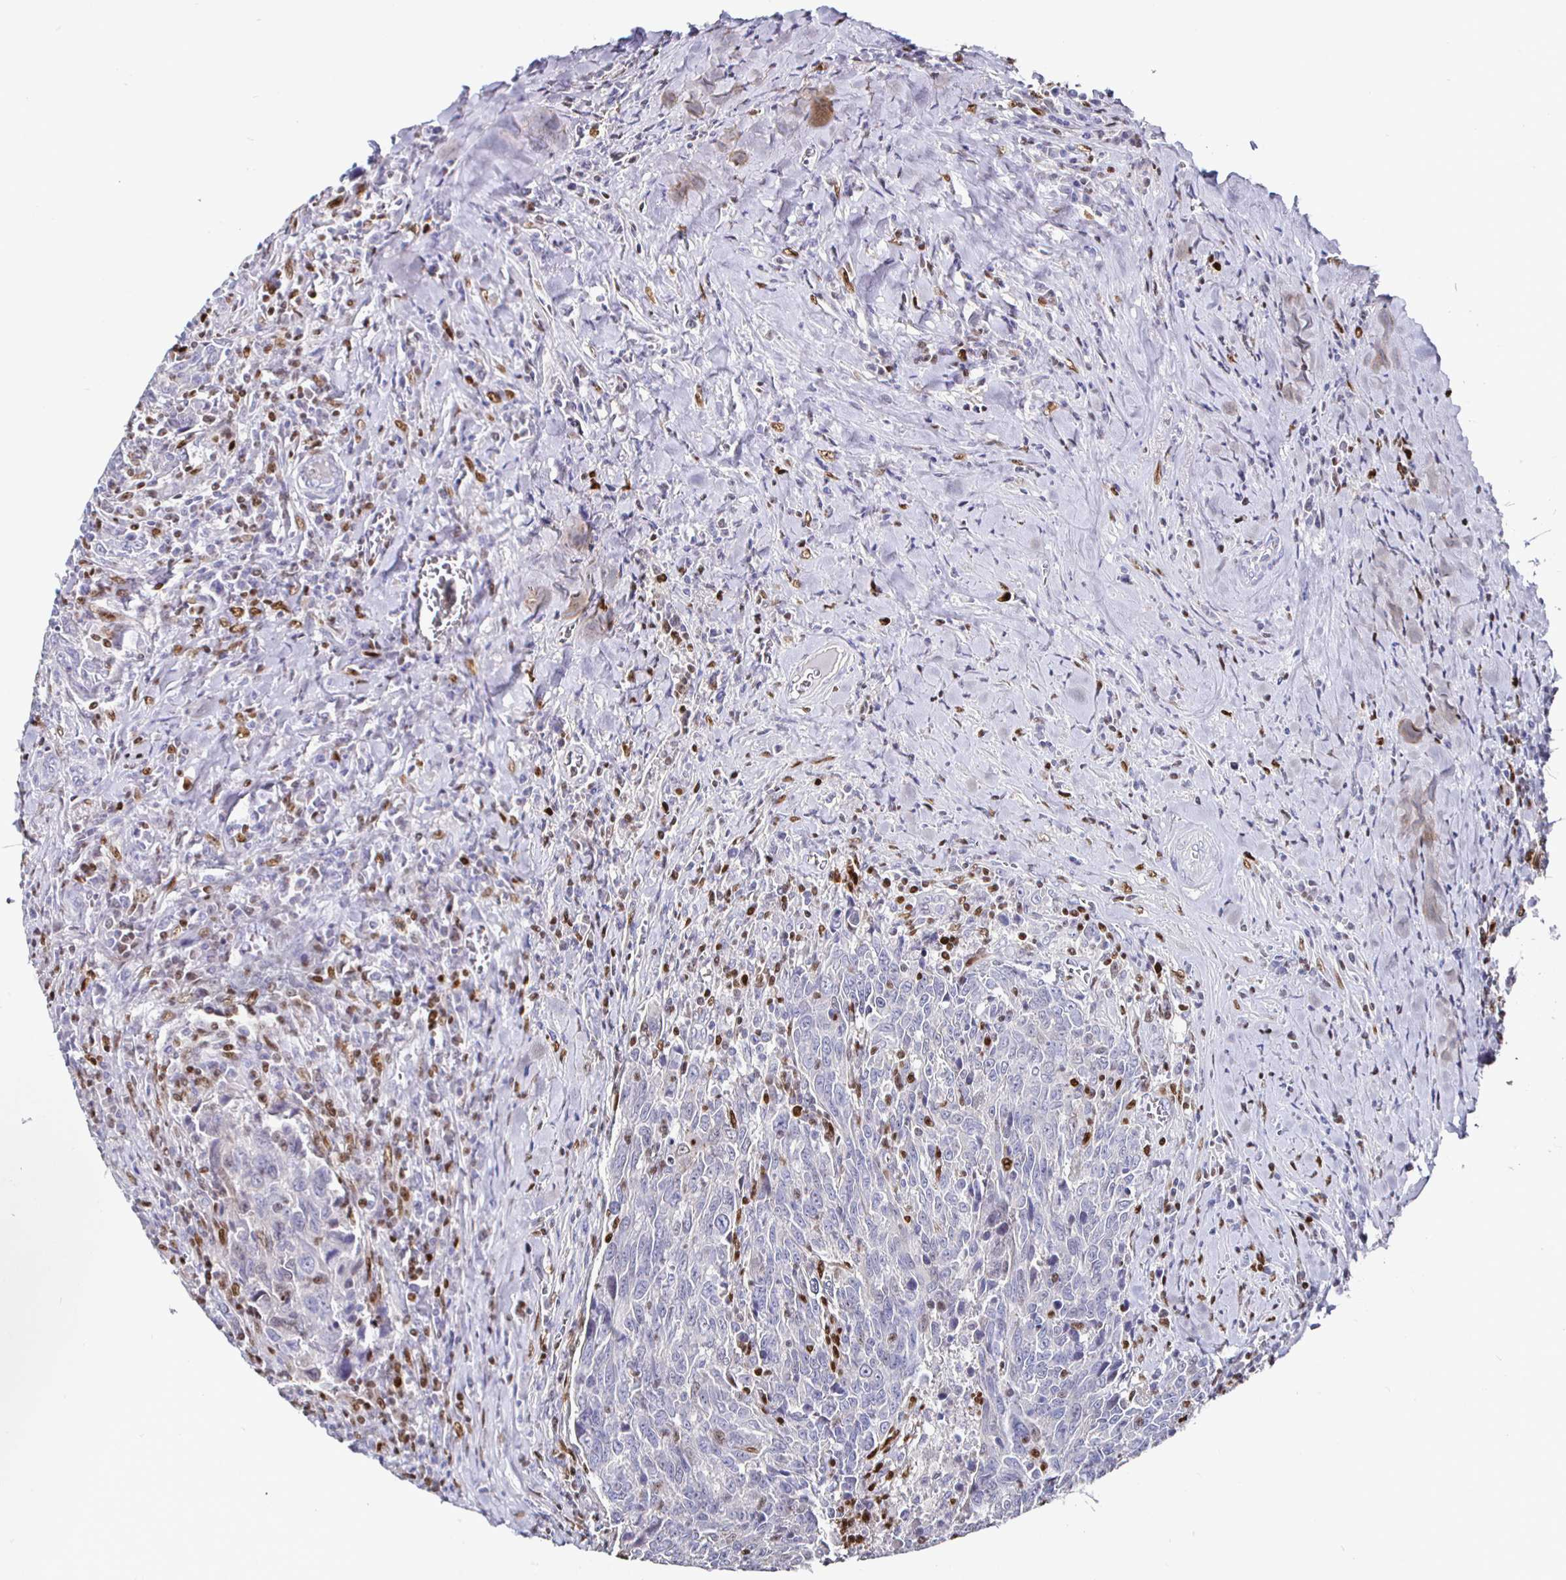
{"staining": {"intensity": "negative", "quantity": "none", "location": "none"}, "tissue": "breast cancer", "cell_type": "Tumor cells", "image_type": "cancer", "snomed": [{"axis": "morphology", "description": "Duct carcinoma"}, {"axis": "topography", "description": "Breast"}], "caption": "High magnification brightfield microscopy of breast infiltrating ductal carcinoma stained with DAB (brown) and counterstained with hematoxylin (blue): tumor cells show no significant positivity.", "gene": "RUNX2", "patient": {"sex": "female", "age": 50}}